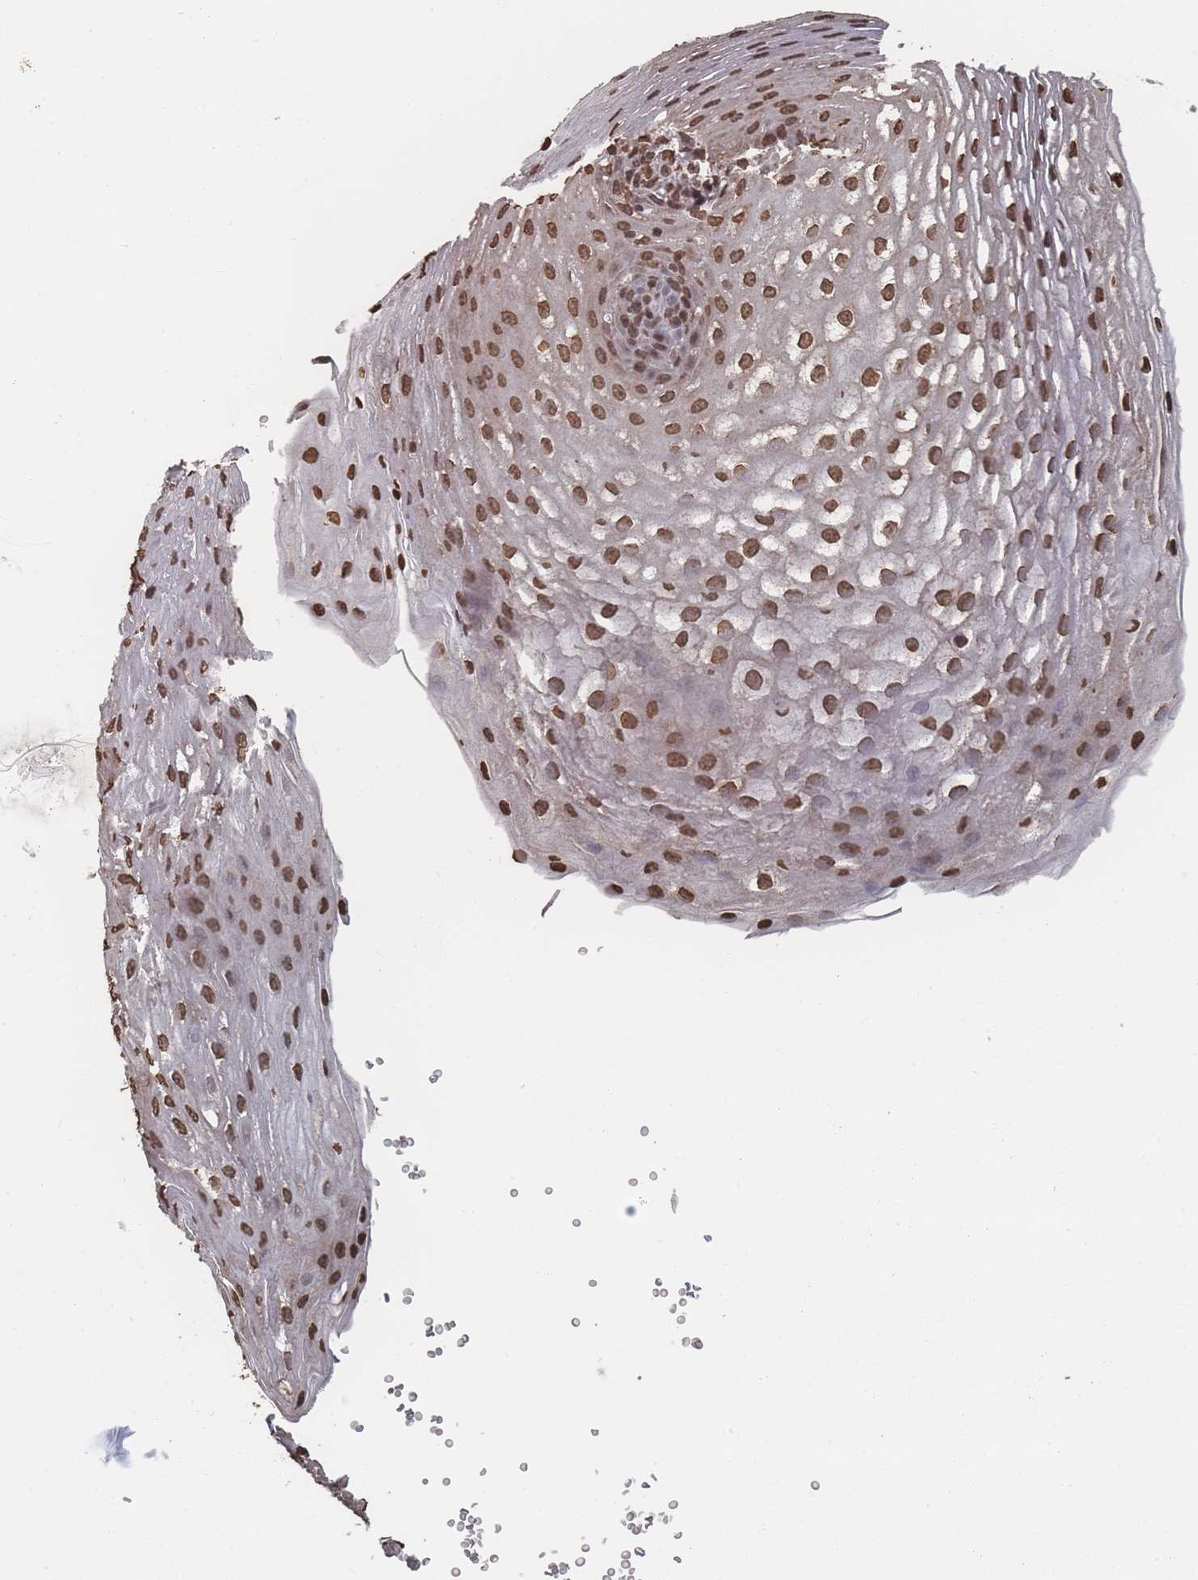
{"staining": {"intensity": "moderate", "quantity": ">75%", "location": "nuclear"}, "tissue": "esophagus", "cell_type": "Squamous epithelial cells", "image_type": "normal", "snomed": [{"axis": "morphology", "description": "Normal tissue, NOS"}, {"axis": "topography", "description": "Esophagus"}], "caption": "Immunohistochemical staining of benign esophagus exhibits moderate nuclear protein expression in about >75% of squamous epithelial cells.", "gene": "PLEKHG5", "patient": {"sex": "female", "age": 66}}